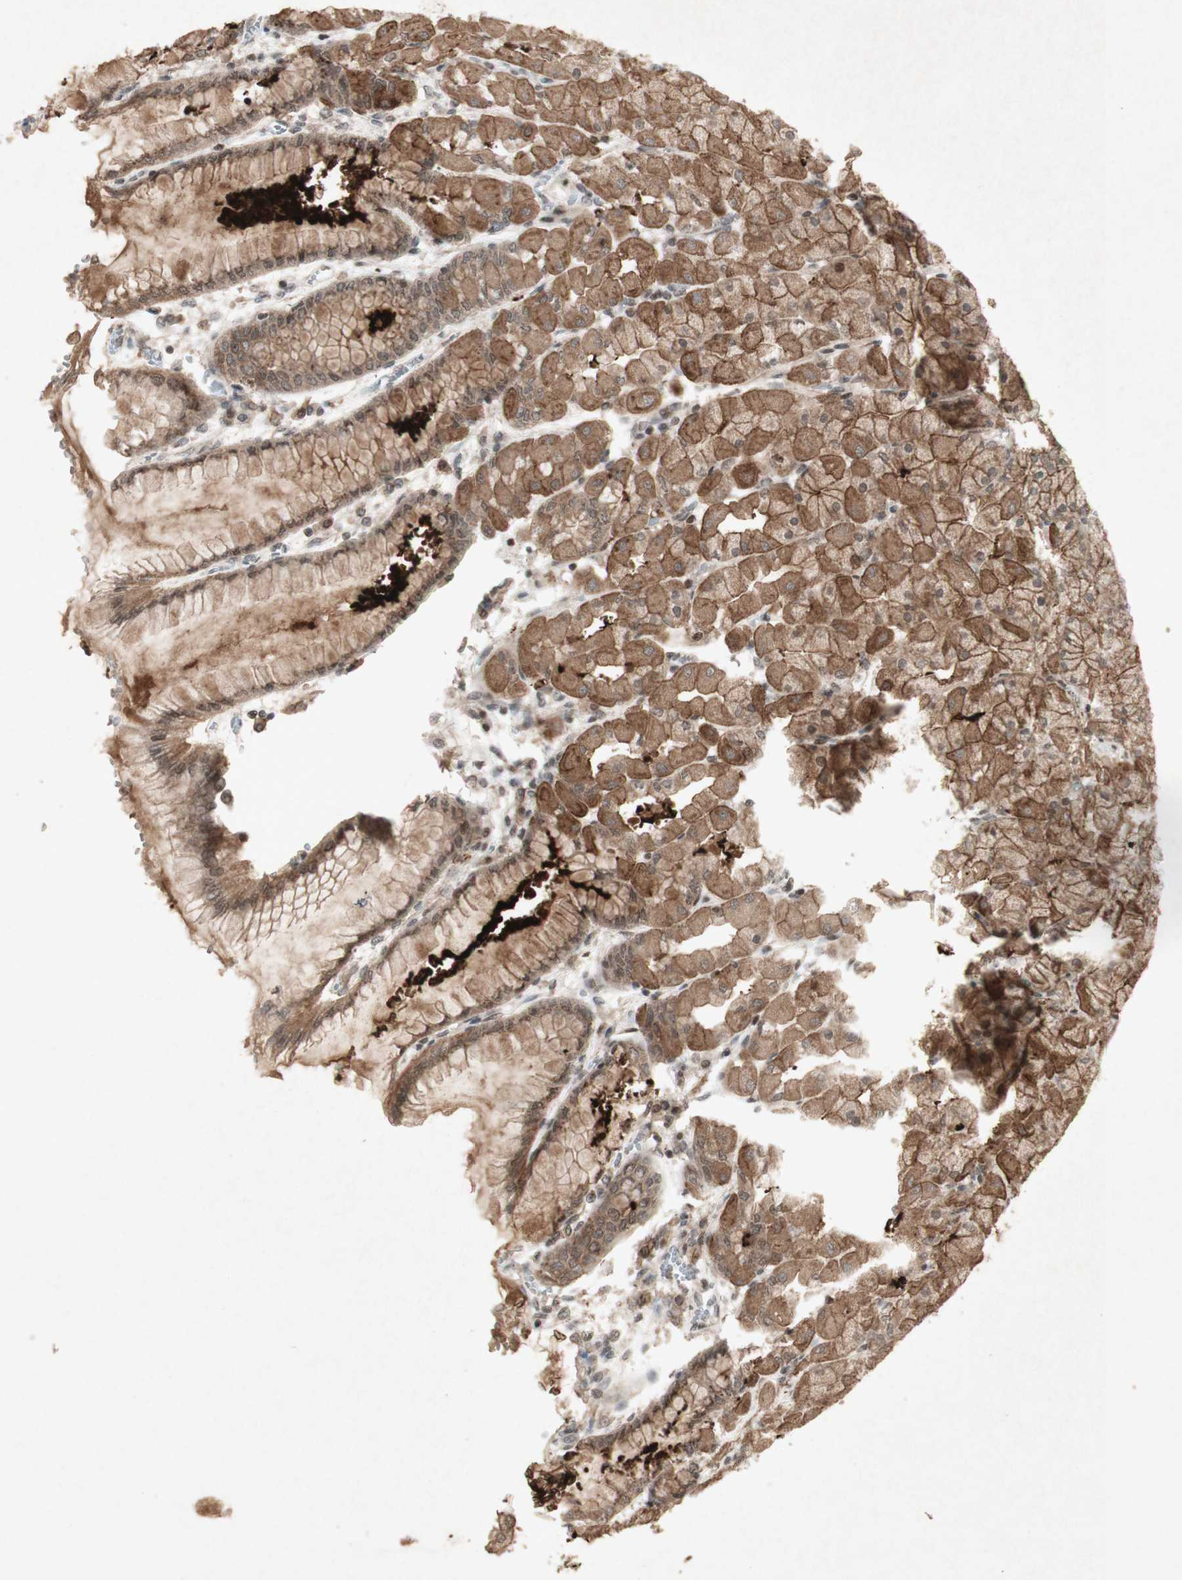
{"staining": {"intensity": "strong", "quantity": ">75%", "location": "cytoplasmic/membranous,nuclear"}, "tissue": "stomach", "cell_type": "Glandular cells", "image_type": "normal", "snomed": [{"axis": "morphology", "description": "Normal tissue, NOS"}, {"axis": "topography", "description": "Stomach, upper"}], "caption": "Immunohistochemistry image of benign stomach: human stomach stained using immunohistochemistry reveals high levels of strong protein expression localized specifically in the cytoplasmic/membranous,nuclear of glandular cells, appearing as a cytoplasmic/membranous,nuclear brown color.", "gene": "PLXNA1", "patient": {"sex": "female", "age": 56}}